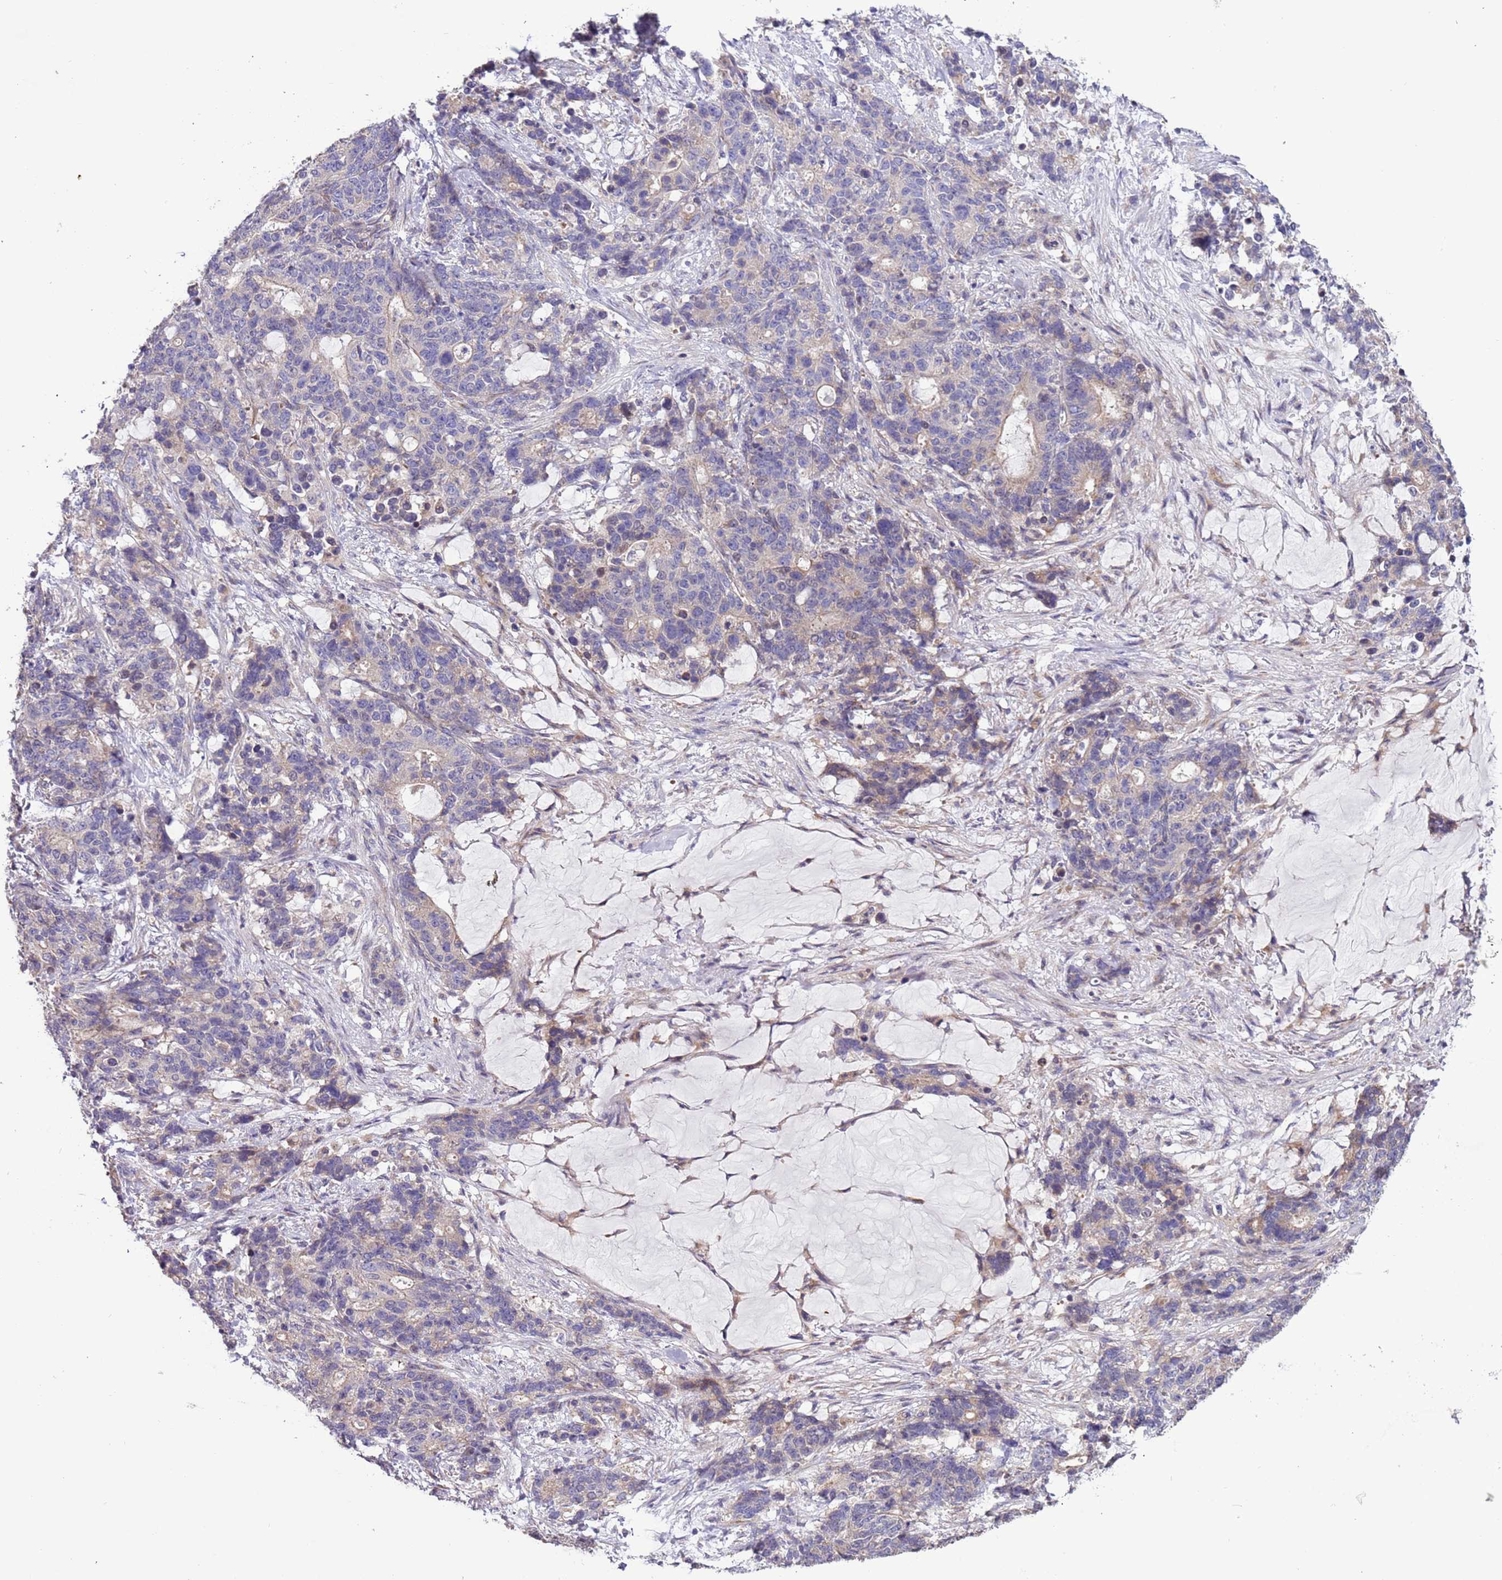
{"staining": {"intensity": "negative", "quantity": "none", "location": "none"}, "tissue": "stomach cancer", "cell_type": "Tumor cells", "image_type": "cancer", "snomed": [{"axis": "morphology", "description": "Normal tissue, NOS"}, {"axis": "morphology", "description": "Adenocarcinoma, NOS"}, {"axis": "topography", "description": "Stomach"}], "caption": "Tumor cells show no significant expression in stomach cancer (adenocarcinoma).", "gene": "LAMB4", "patient": {"sex": "female", "age": 64}}